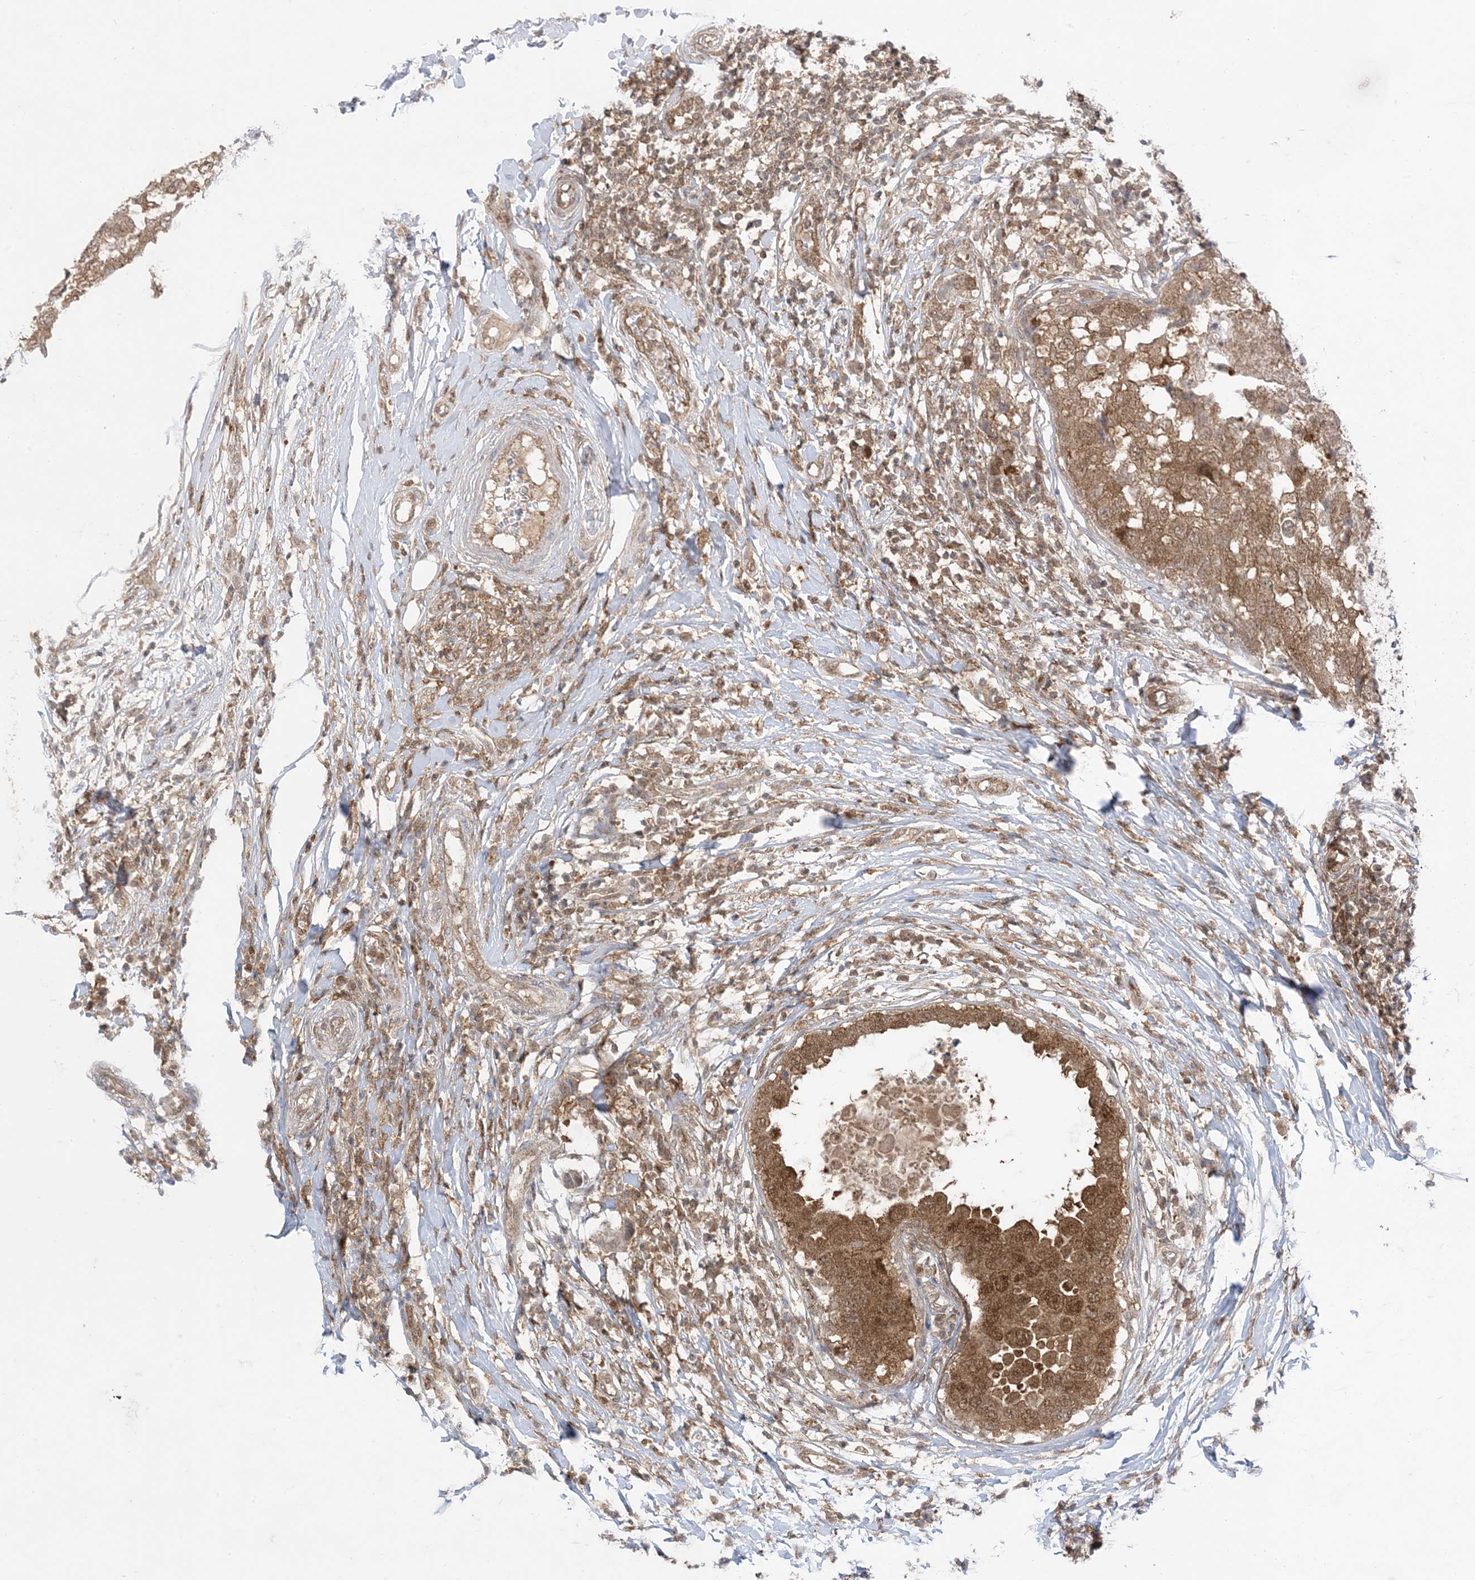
{"staining": {"intensity": "moderate", "quantity": ">75%", "location": "cytoplasmic/membranous,nuclear"}, "tissue": "breast cancer", "cell_type": "Tumor cells", "image_type": "cancer", "snomed": [{"axis": "morphology", "description": "Duct carcinoma"}, {"axis": "topography", "description": "Breast"}], "caption": "Immunohistochemistry of human breast cancer (infiltrating ductal carcinoma) displays medium levels of moderate cytoplasmic/membranous and nuclear positivity in about >75% of tumor cells.", "gene": "PTPA", "patient": {"sex": "female", "age": 27}}